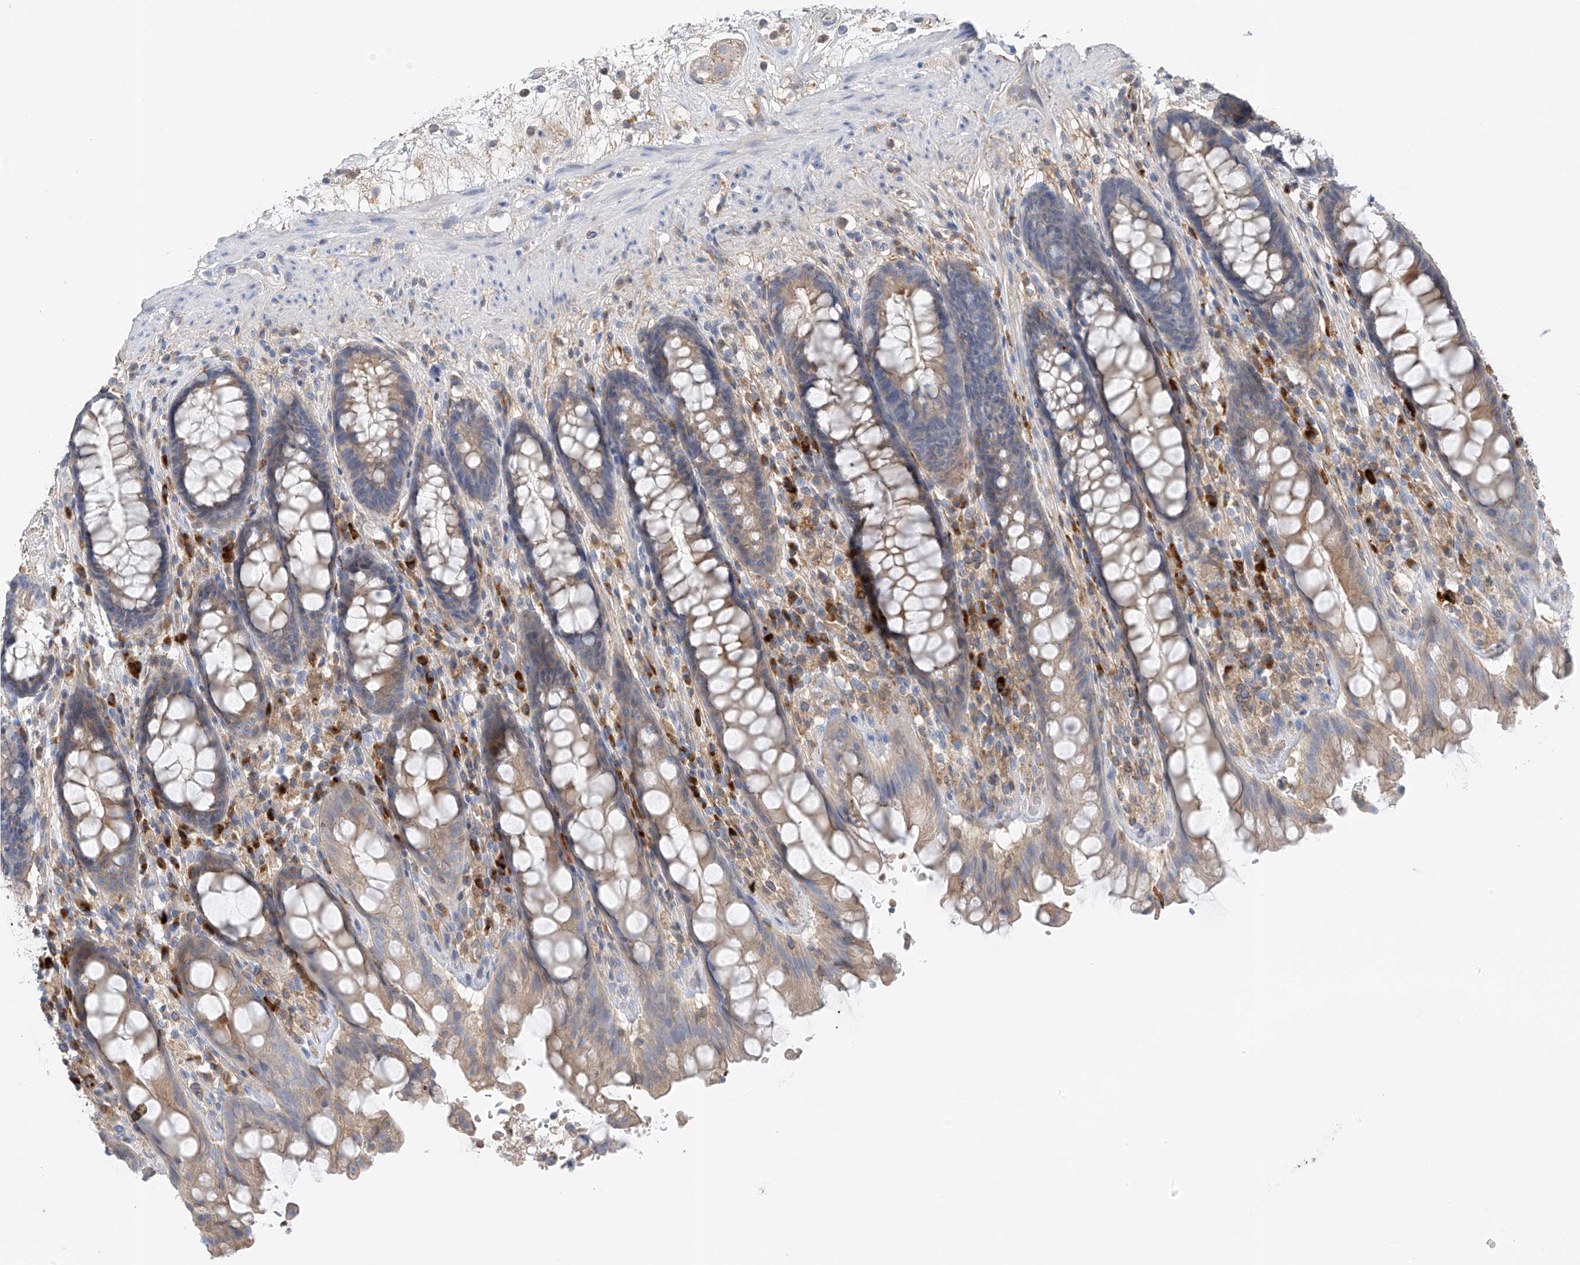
{"staining": {"intensity": "weak", "quantity": "25%-75%", "location": "cytoplasmic/membranous"}, "tissue": "rectum", "cell_type": "Glandular cells", "image_type": "normal", "snomed": [{"axis": "morphology", "description": "Normal tissue, NOS"}, {"axis": "topography", "description": "Rectum"}], "caption": "Normal rectum was stained to show a protein in brown. There is low levels of weak cytoplasmic/membranous positivity in about 25%-75% of glandular cells.", "gene": "NALCN", "patient": {"sex": "male", "age": 64}}